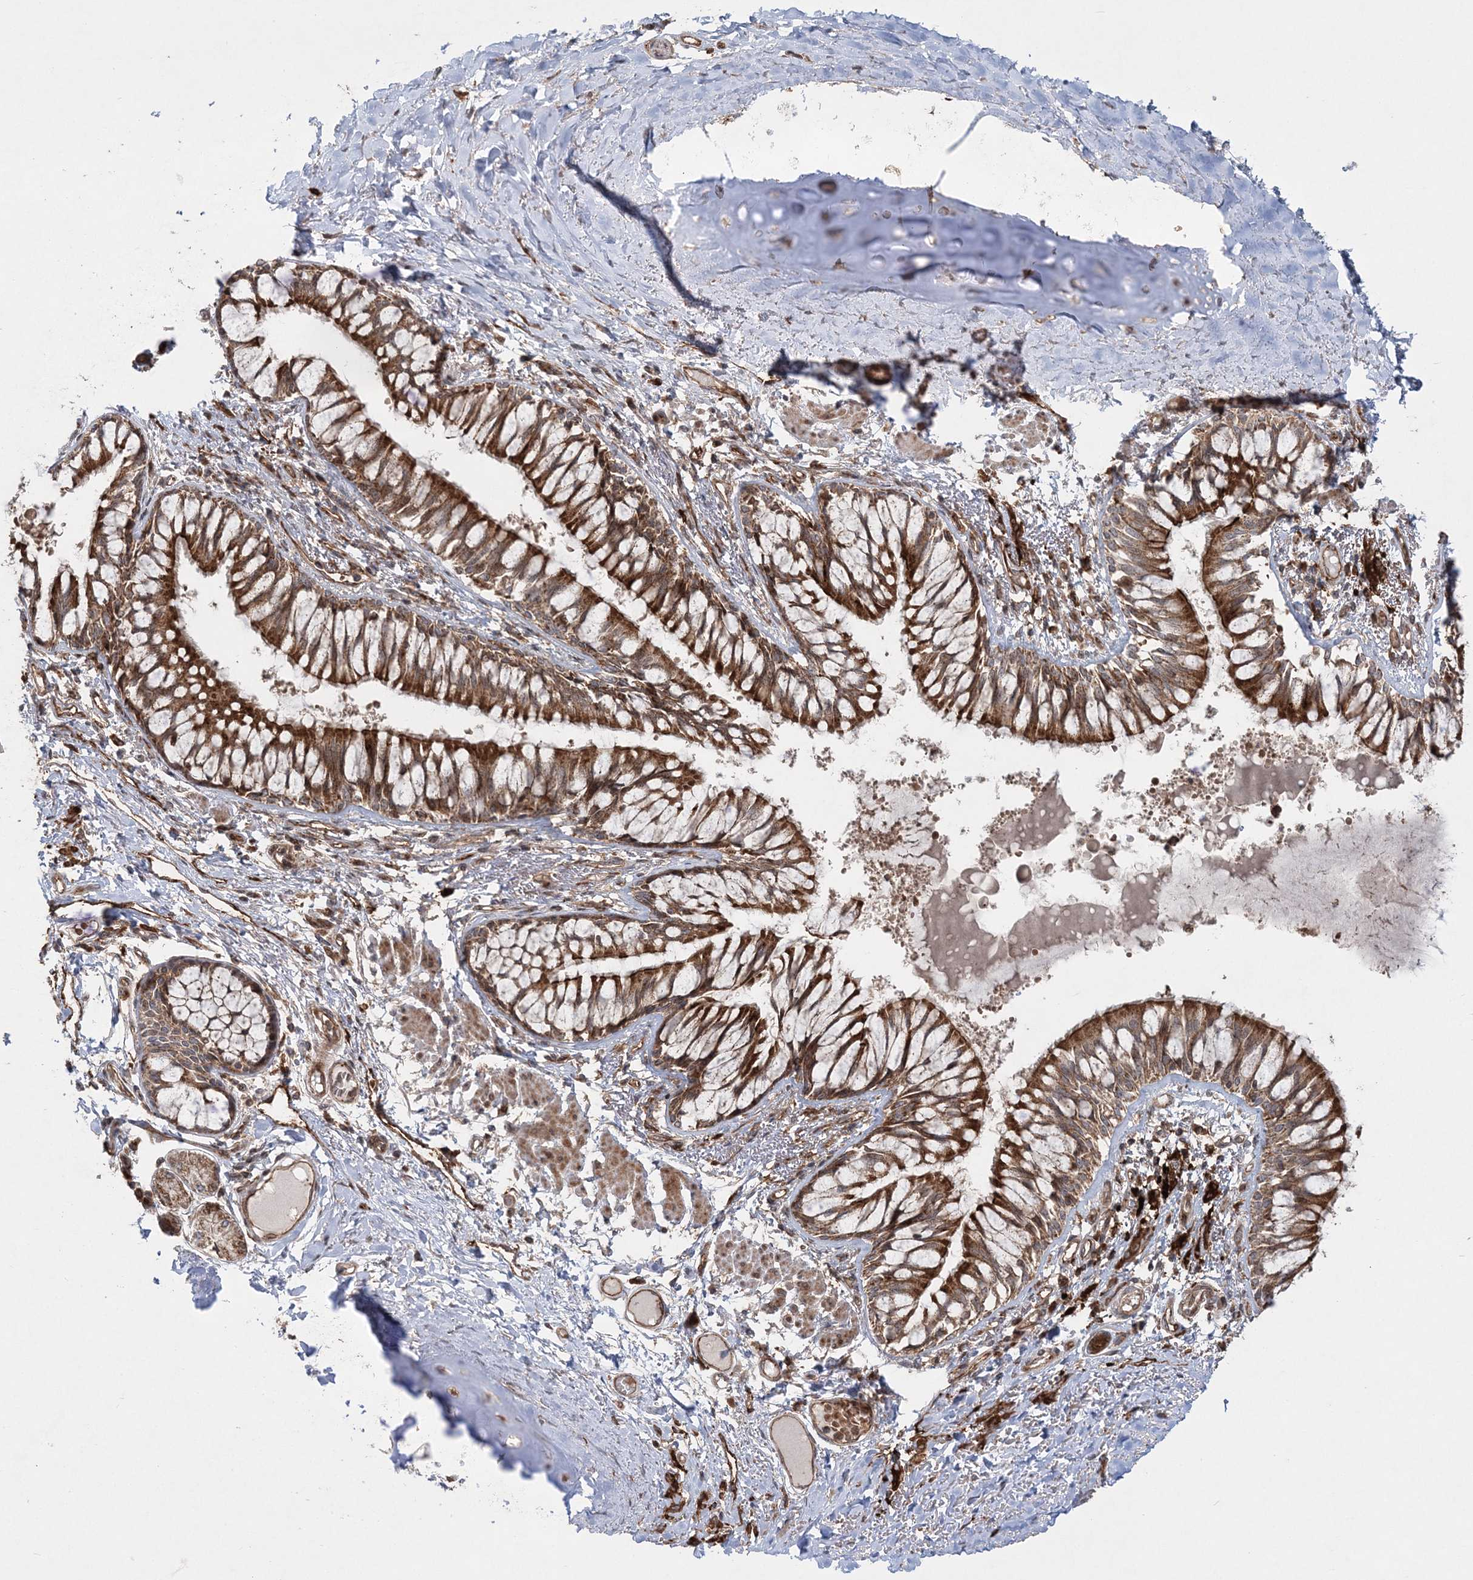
{"staining": {"intensity": "strong", "quantity": ">75%", "location": "cytoplasmic/membranous"}, "tissue": "bronchus", "cell_type": "Respiratory epithelial cells", "image_type": "normal", "snomed": [{"axis": "morphology", "description": "Normal tissue, NOS"}, {"axis": "topography", "description": "Cartilage tissue"}, {"axis": "topography", "description": "Bronchus"}, {"axis": "topography", "description": "Lung"}], "caption": "The photomicrograph demonstrates immunohistochemical staining of unremarkable bronchus. There is strong cytoplasmic/membranous expression is identified in approximately >75% of respiratory epithelial cells.", "gene": "LRPPRC", "patient": {"sex": "male", "age": 64}}